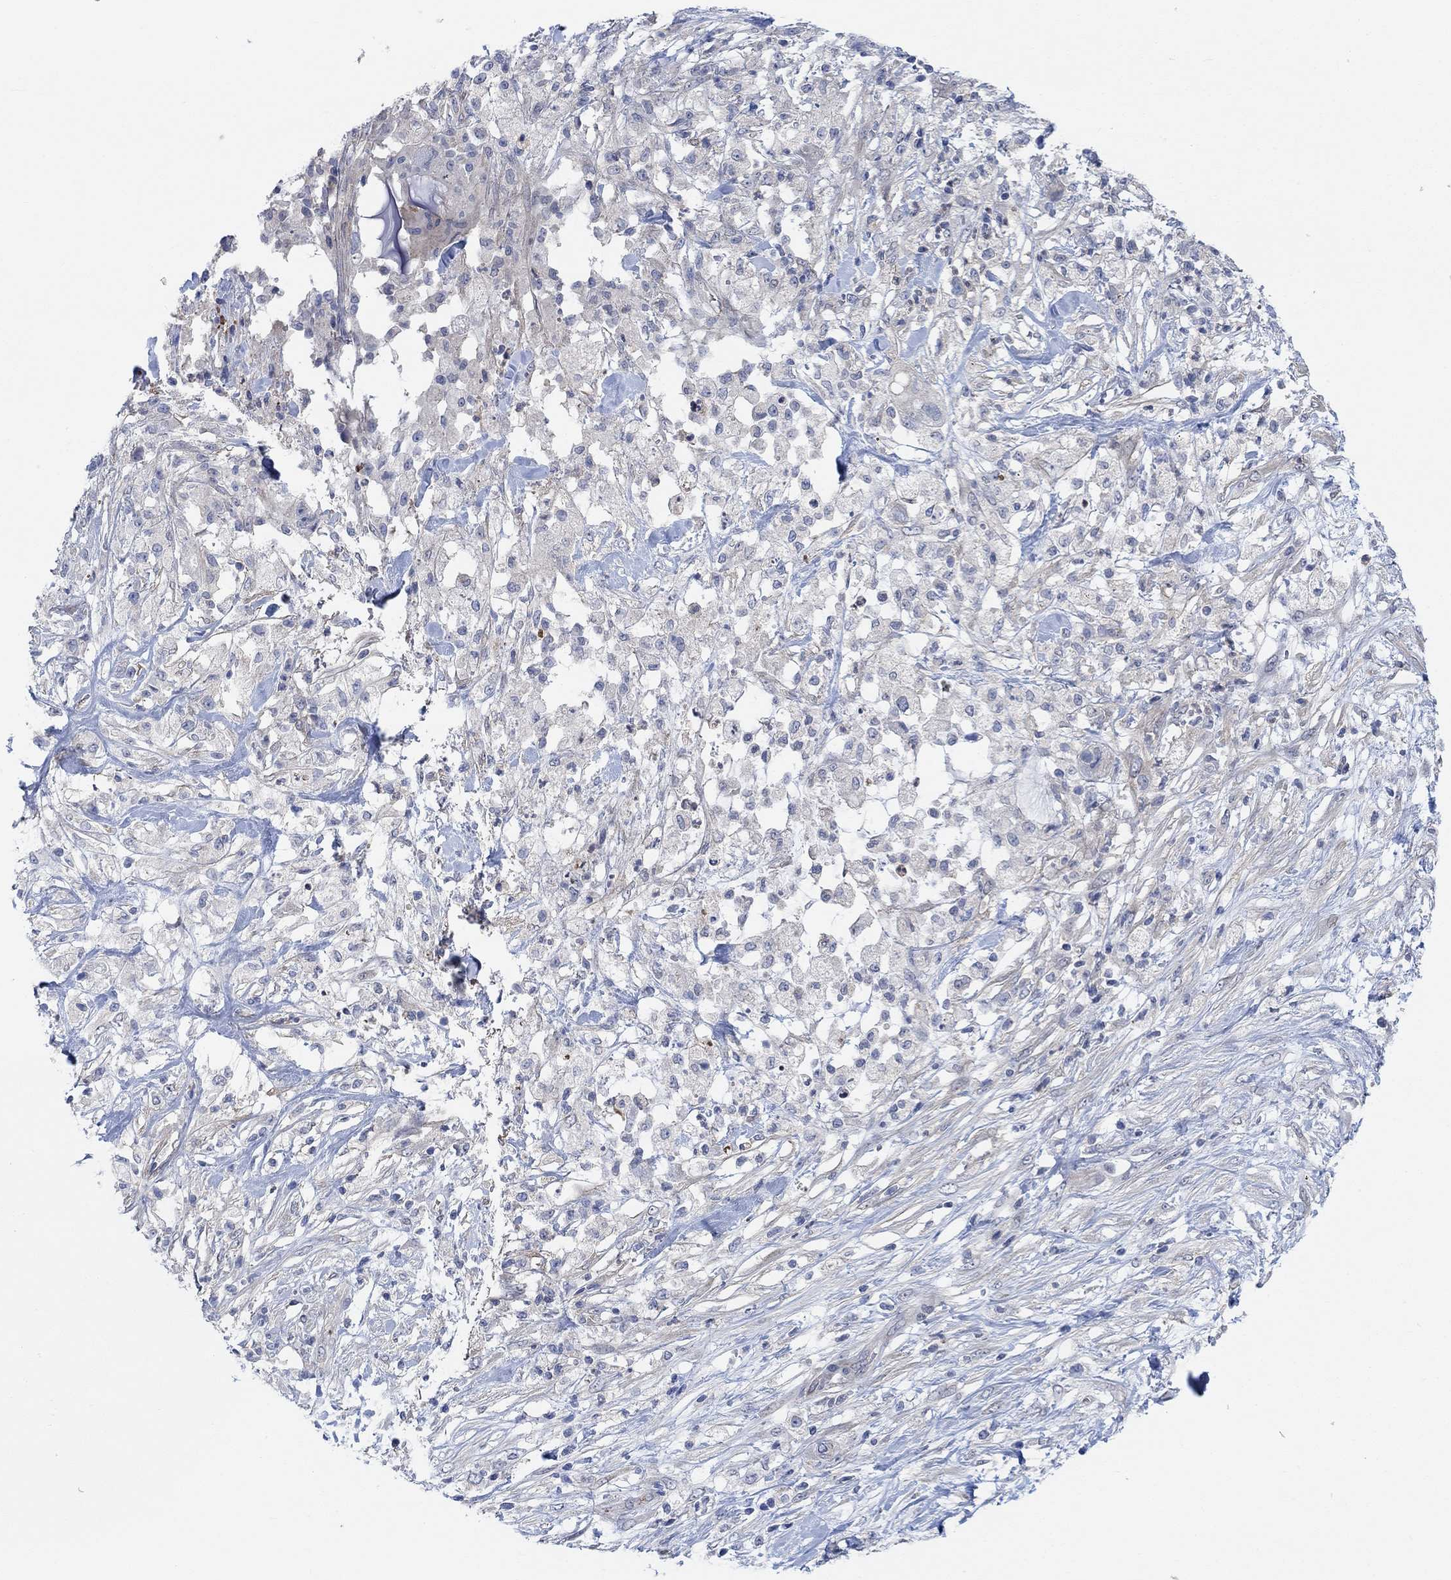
{"staining": {"intensity": "negative", "quantity": "none", "location": "none"}, "tissue": "pancreatic cancer", "cell_type": "Tumor cells", "image_type": "cancer", "snomed": [{"axis": "morphology", "description": "Adenocarcinoma, NOS"}, {"axis": "topography", "description": "Pancreas"}], "caption": "High power microscopy photomicrograph of an immunohistochemistry micrograph of adenocarcinoma (pancreatic), revealing no significant staining in tumor cells.", "gene": "PMFBP1", "patient": {"sex": "female", "age": 72}}